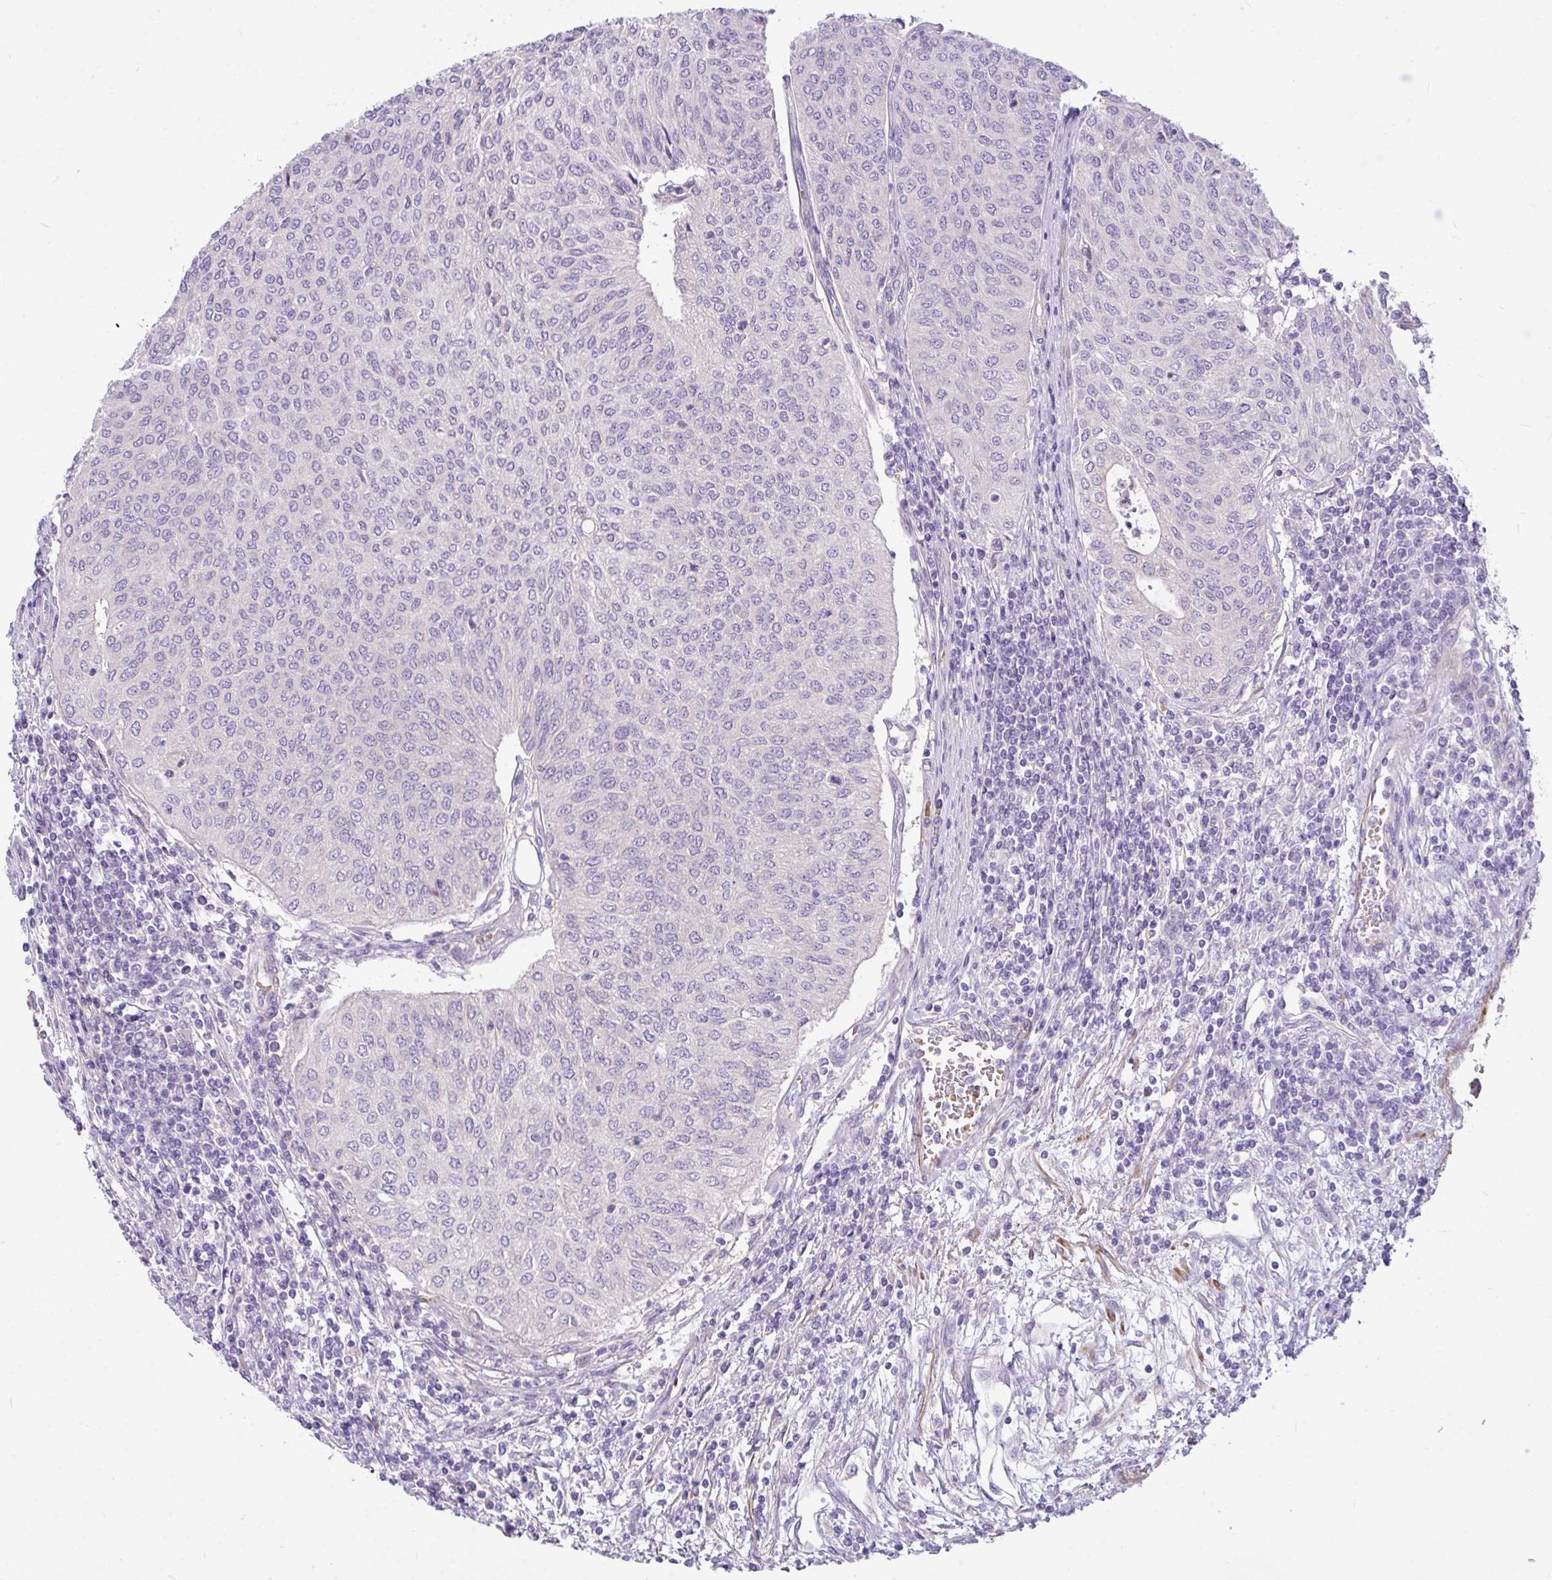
{"staining": {"intensity": "negative", "quantity": "none", "location": "none"}, "tissue": "urothelial cancer", "cell_type": "Tumor cells", "image_type": "cancer", "snomed": [{"axis": "morphology", "description": "Urothelial carcinoma, High grade"}, {"axis": "topography", "description": "Urinary bladder"}], "caption": "Immunohistochemical staining of human urothelial cancer demonstrates no significant positivity in tumor cells.", "gene": "MOCS1", "patient": {"sex": "female", "age": 79}}